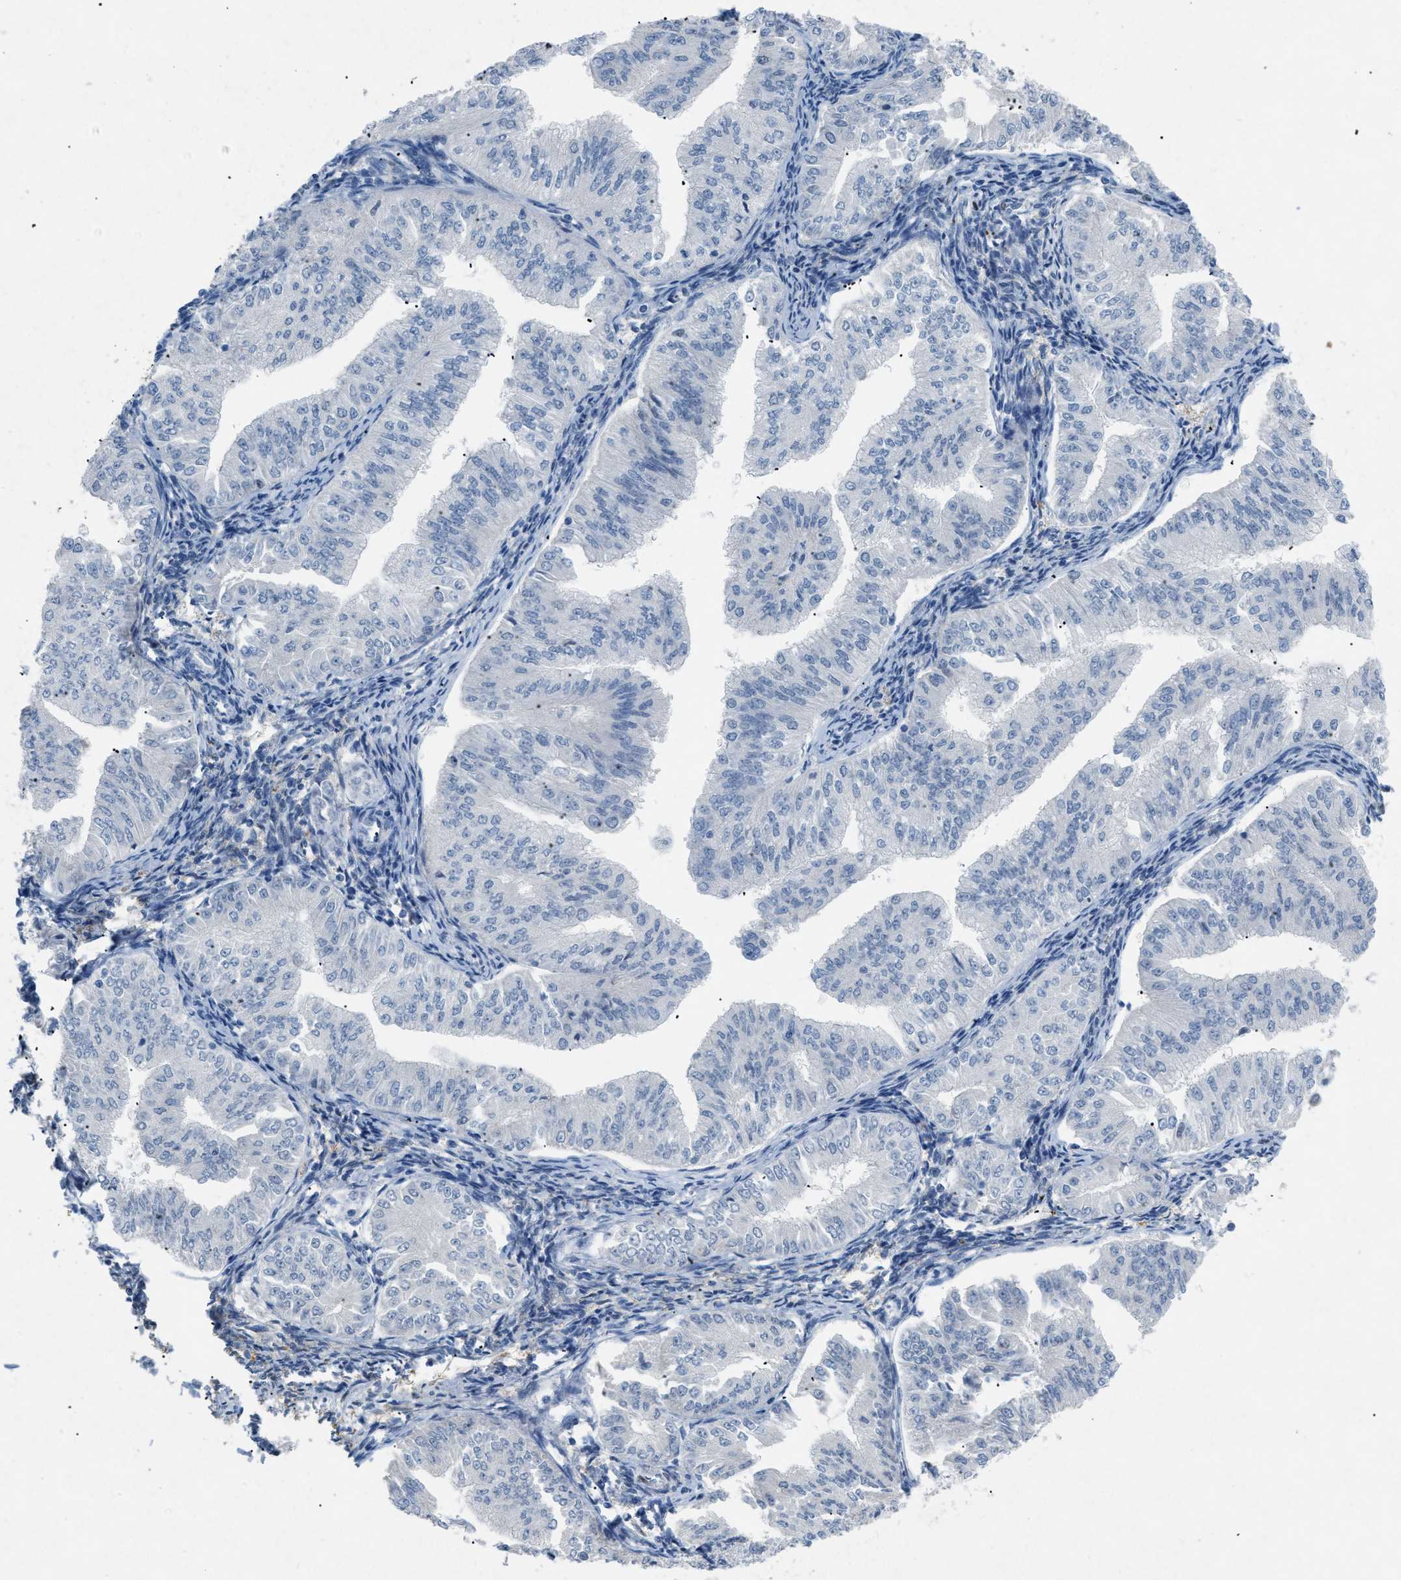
{"staining": {"intensity": "negative", "quantity": "none", "location": "none"}, "tissue": "endometrial cancer", "cell_type": "Tumor cells", "image_type": "cancer", "snomed": [{"axis": "morphology", "description": "Normal tissue, NOS"}, {"axis": "morphology", "description": "Adenocarcinoma, NOS"}, {"axis": "topography", "description": "Endometrium"}], "caption": "Immunohistochemistry image of neoplastic tissue: human endometrial adenocarcinoma stained with DAB (3,3'-diaminobenzidine) displays no significant protein positivity in tumor cells.", "gene": "TASOR", "patient": {"sex": "female", "age": 53}}